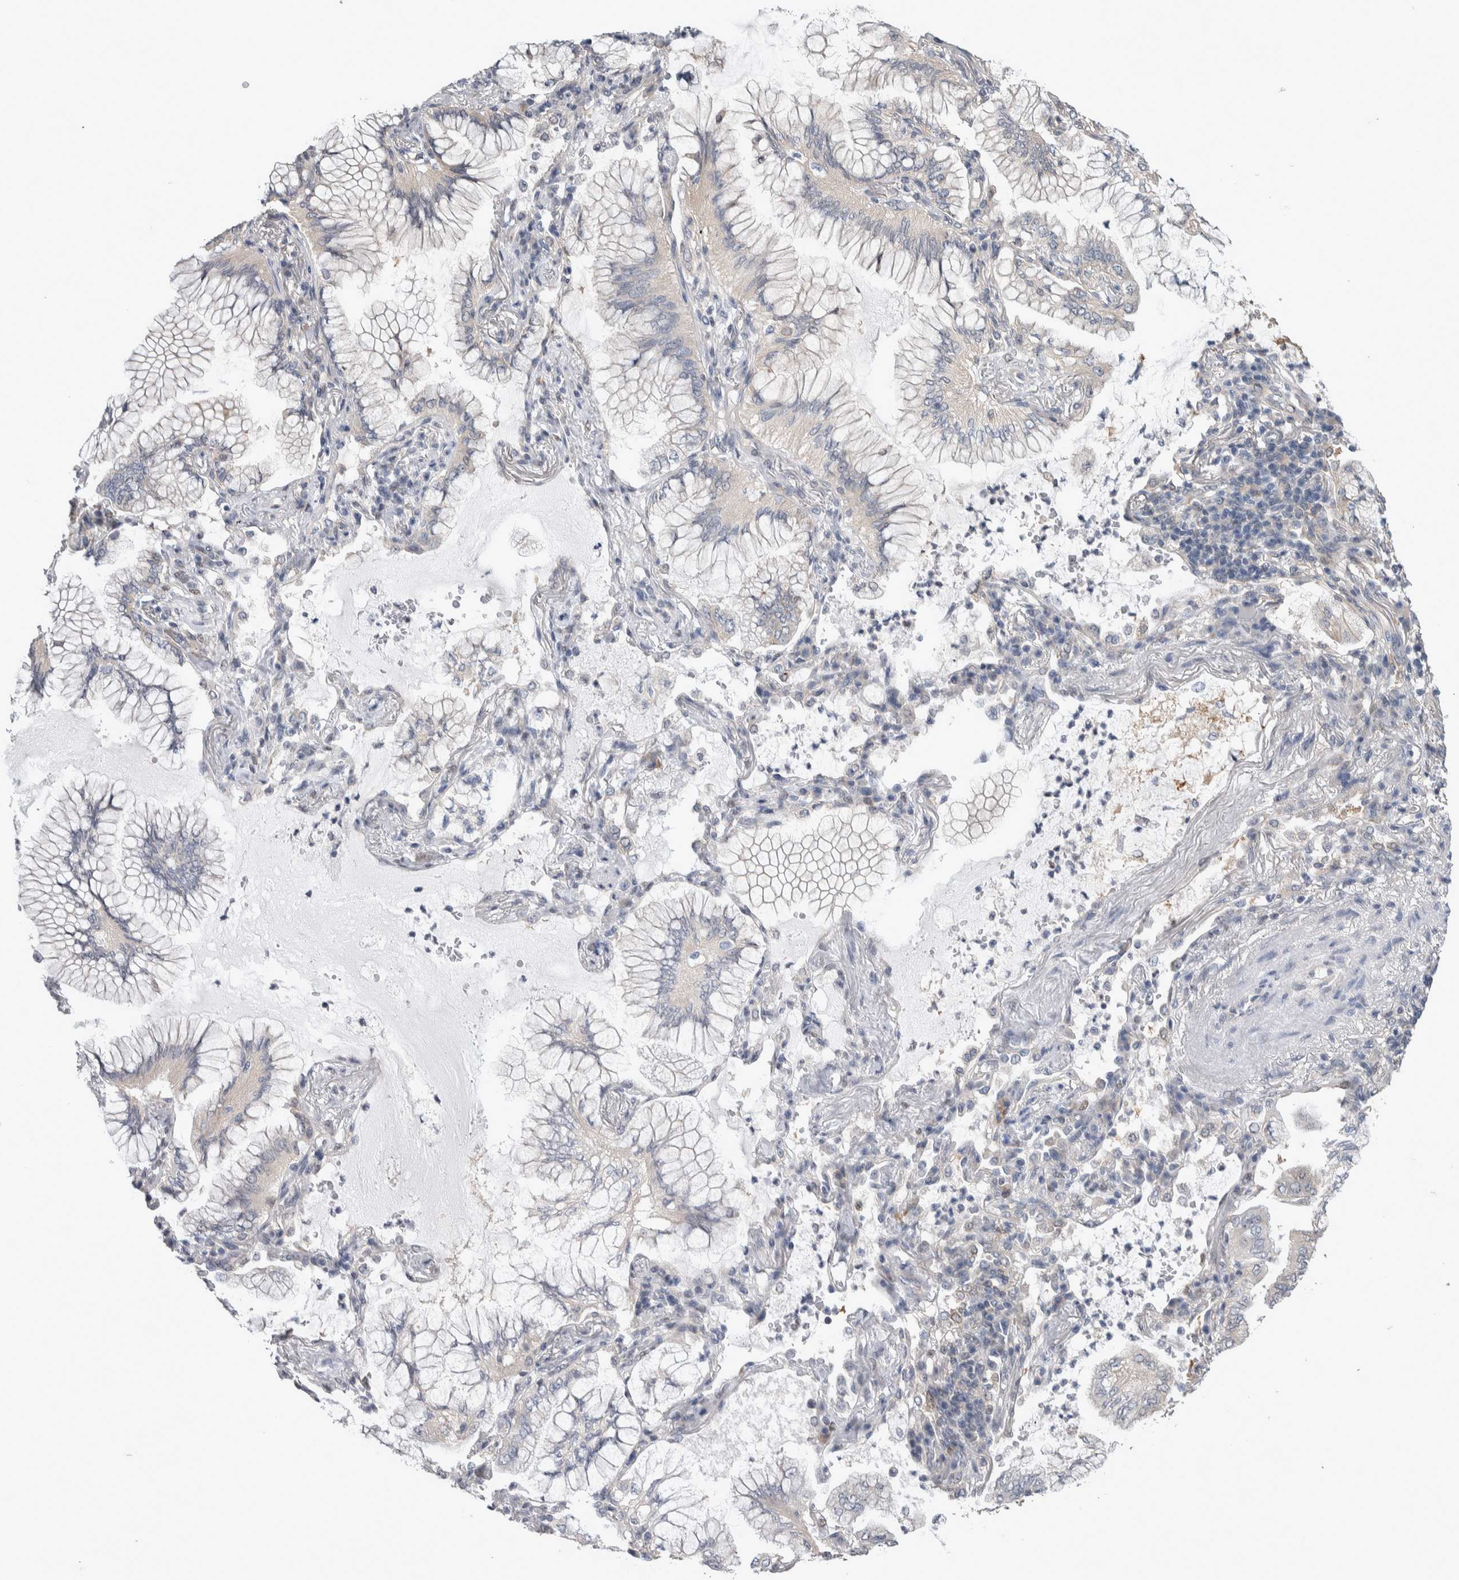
{"staining": {"intensity": "negative", "quantity": "none", "location": "none"}, "tissue": "lung cancer", "cell_type": "Tumor cells", "image_type": "cancer", "snomed": [{"axis": "morphology", "description": "Adenocarcinoma, NOS"}, {"axis": "topography", "description": "Lung"}], "caption": "Tumor cells are negative for brown protein staining in lung cancer.", "gene": "TAX1BP1", "patient": {"sex": "female", "age": 70}}